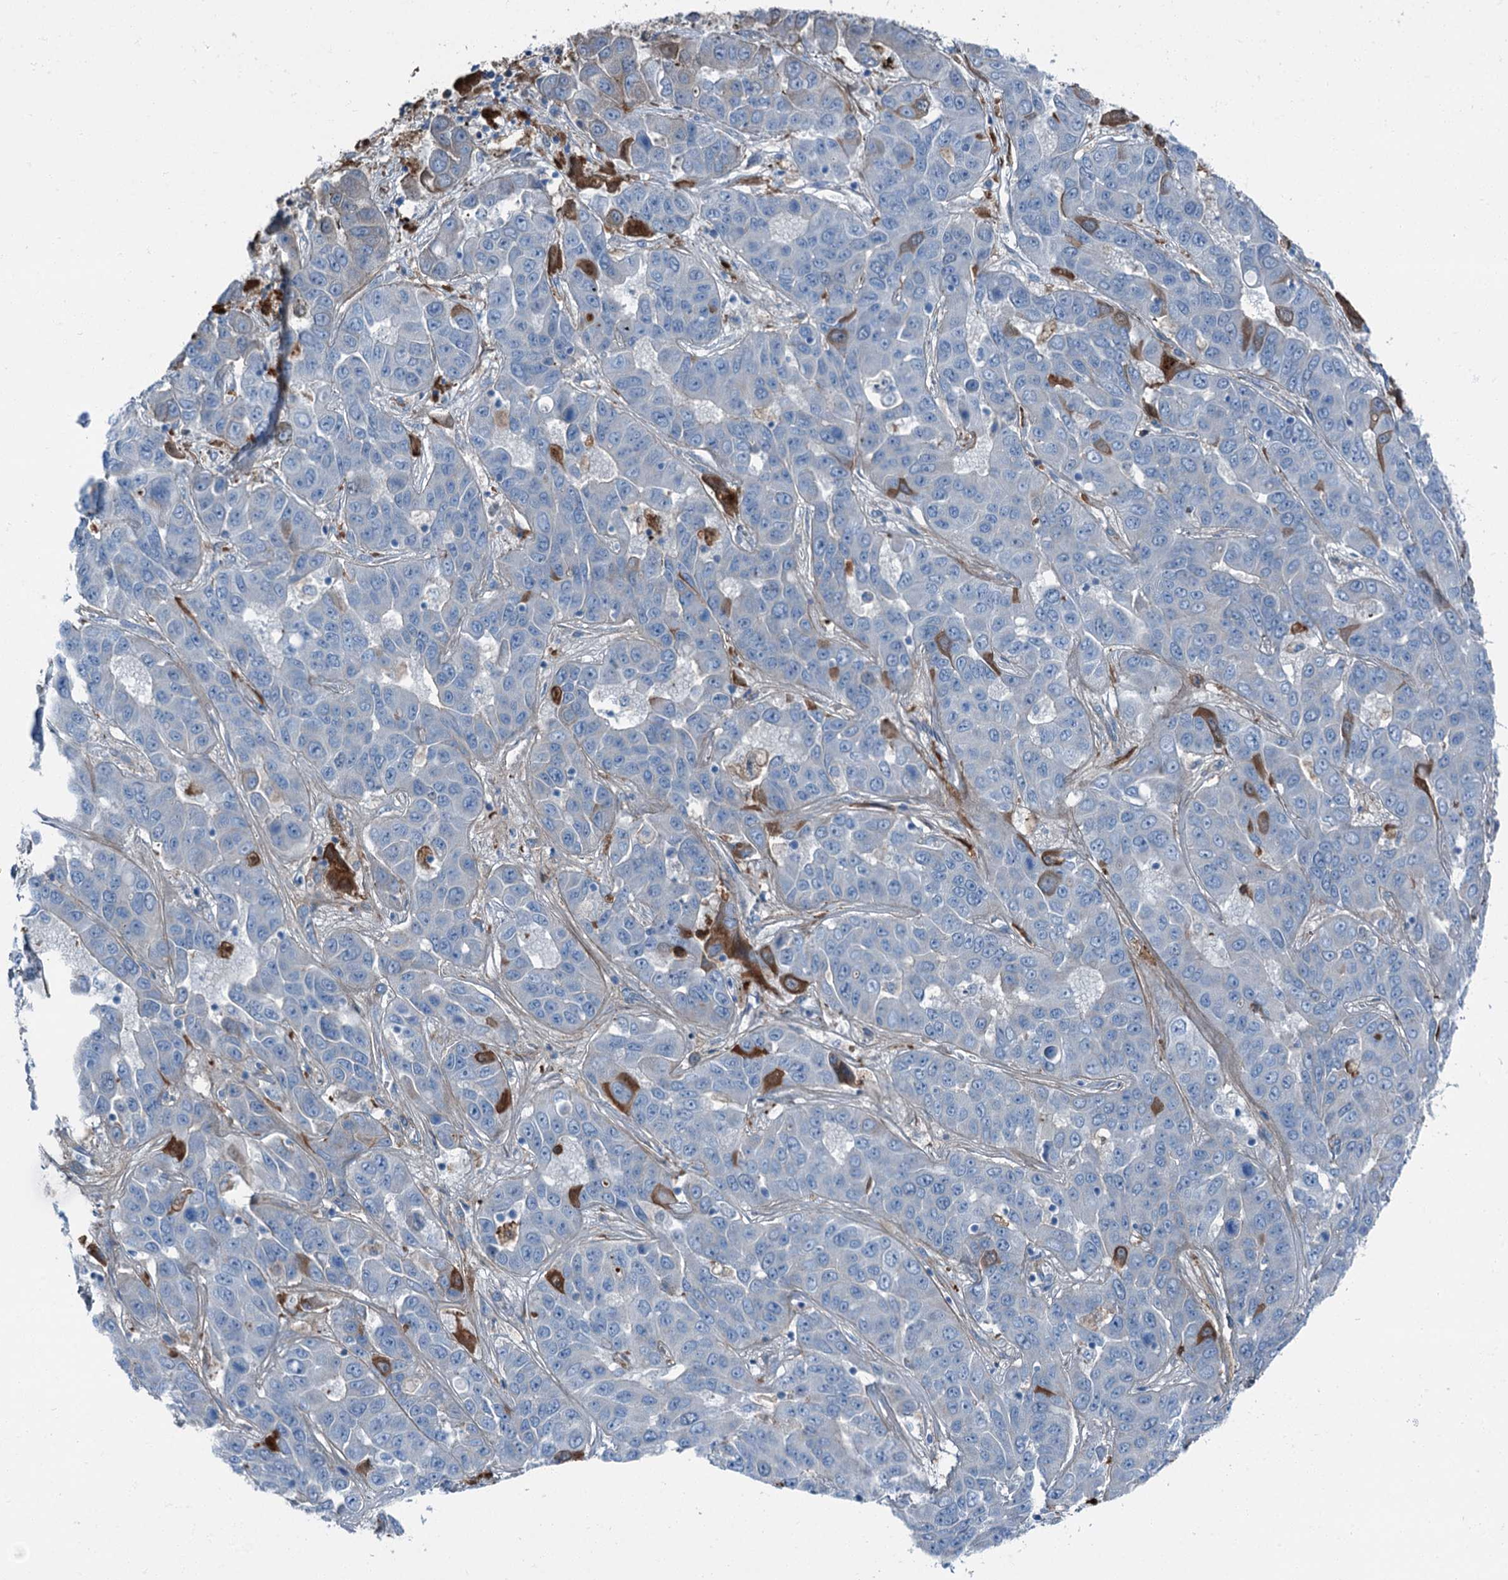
{"staining": {"intensity": "moderate", "quantity": "<25%", "location": "cytoplasmic/membranous"}, "tissue": "liver cancer", "cell_type": "Tumor cells", "image_type": "cancer", "snomed": [{"axis": "morphology", "description": "Cholangiocarcinoma"}, {"axis": "topography", "description": "Liver"}], "caption": "Liver cancer stained with a brown dye reveals moderate cytoplasmic/membranous positive staining in about <25% of tumor cells.", "gene": "AXL", "patient": {"sex": "female", "age": 52}}